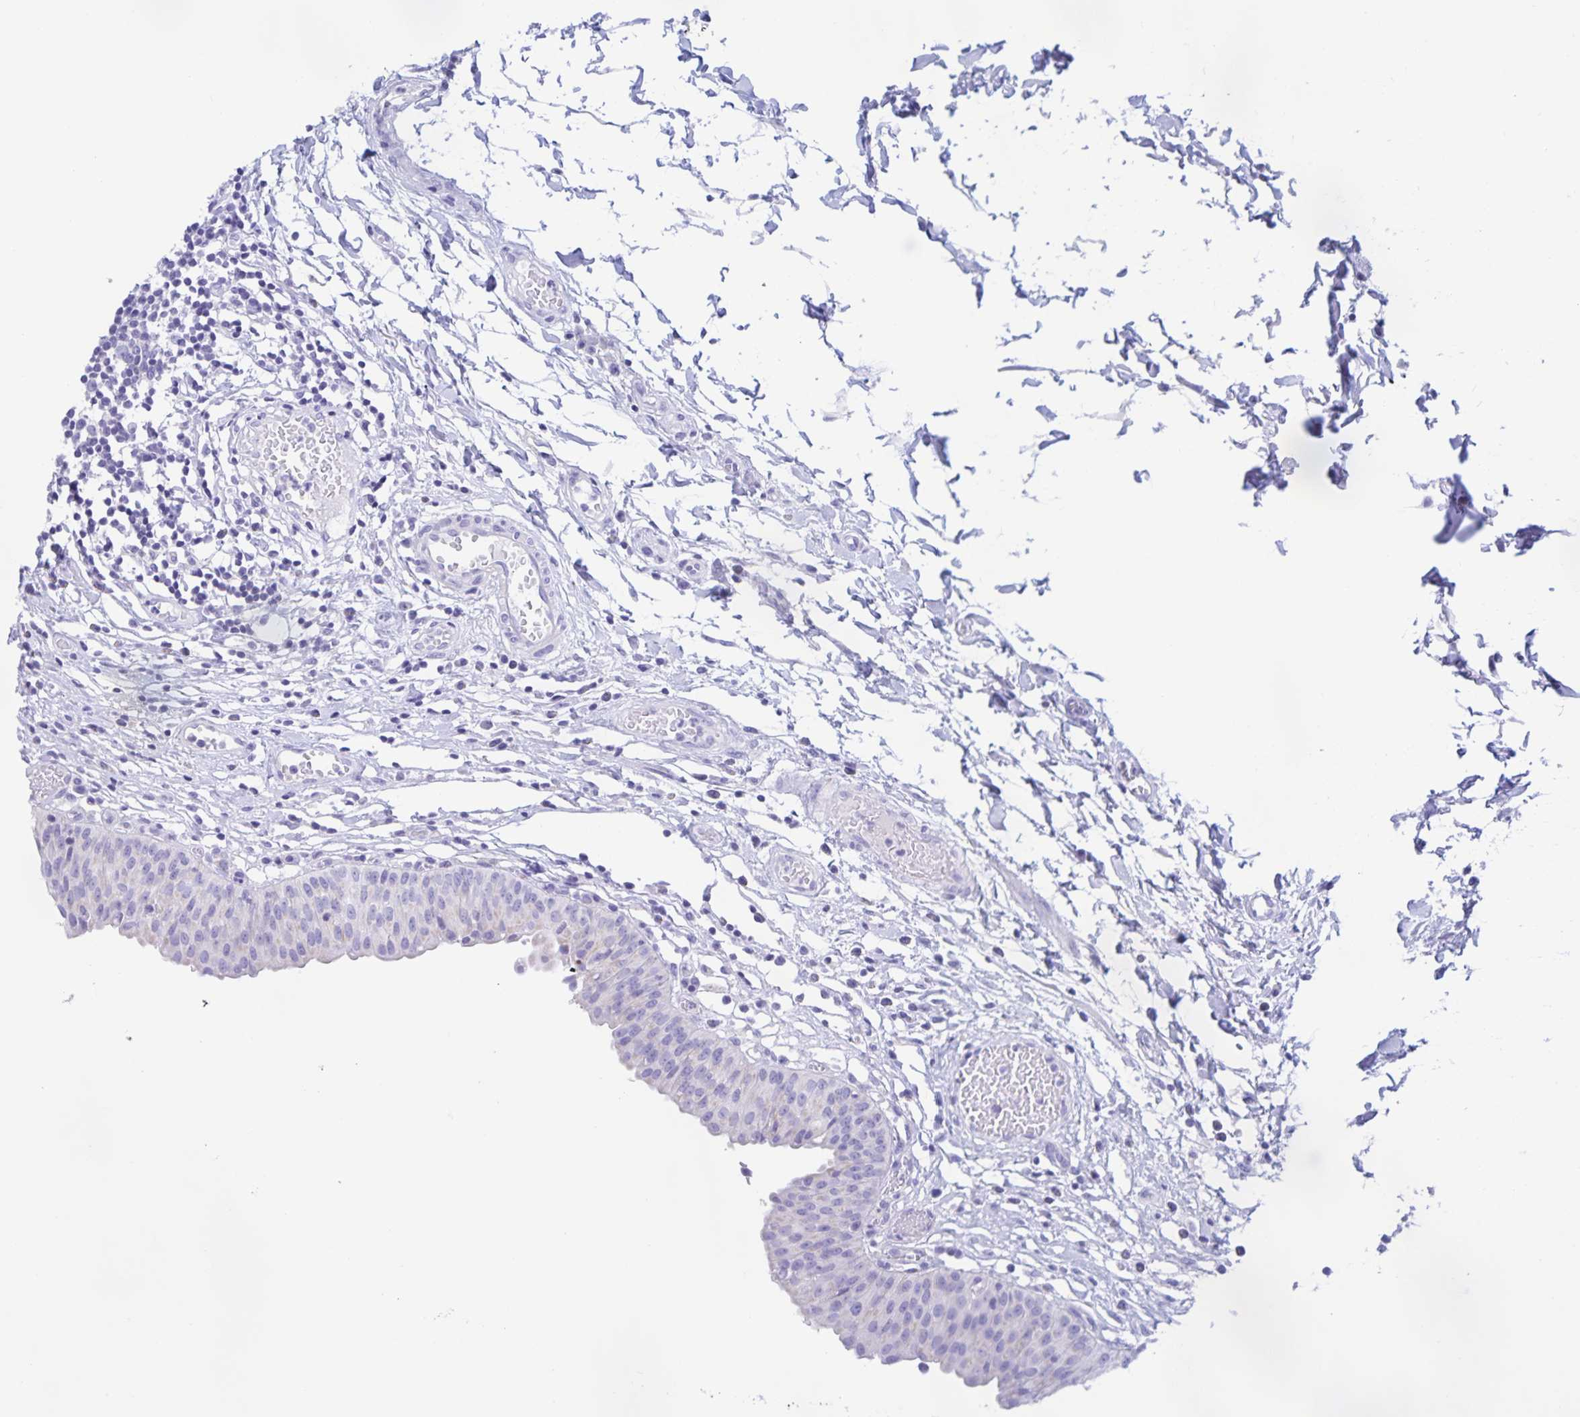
{"staining": {"intensity": "negative", "quantity": "none", "location": "none"}, "tissue": "urinary bladder", "cell_type": "Urothelial cells", "image_type": "normal", "snomed": [{"axis": "morphology", "description": "Normal tissue, NOS"}, {"axis": "topography", "description": "Urinary bladder"}], "caption": "High magnification brightfield microscopy of normal urinary bladder stained with DAB (brown) and counterstained with hematoxylin (blue): urothelial cells show no significant staining.", "gene": "CATSPER4", "patient": {"sex": "male", "age": 64}}